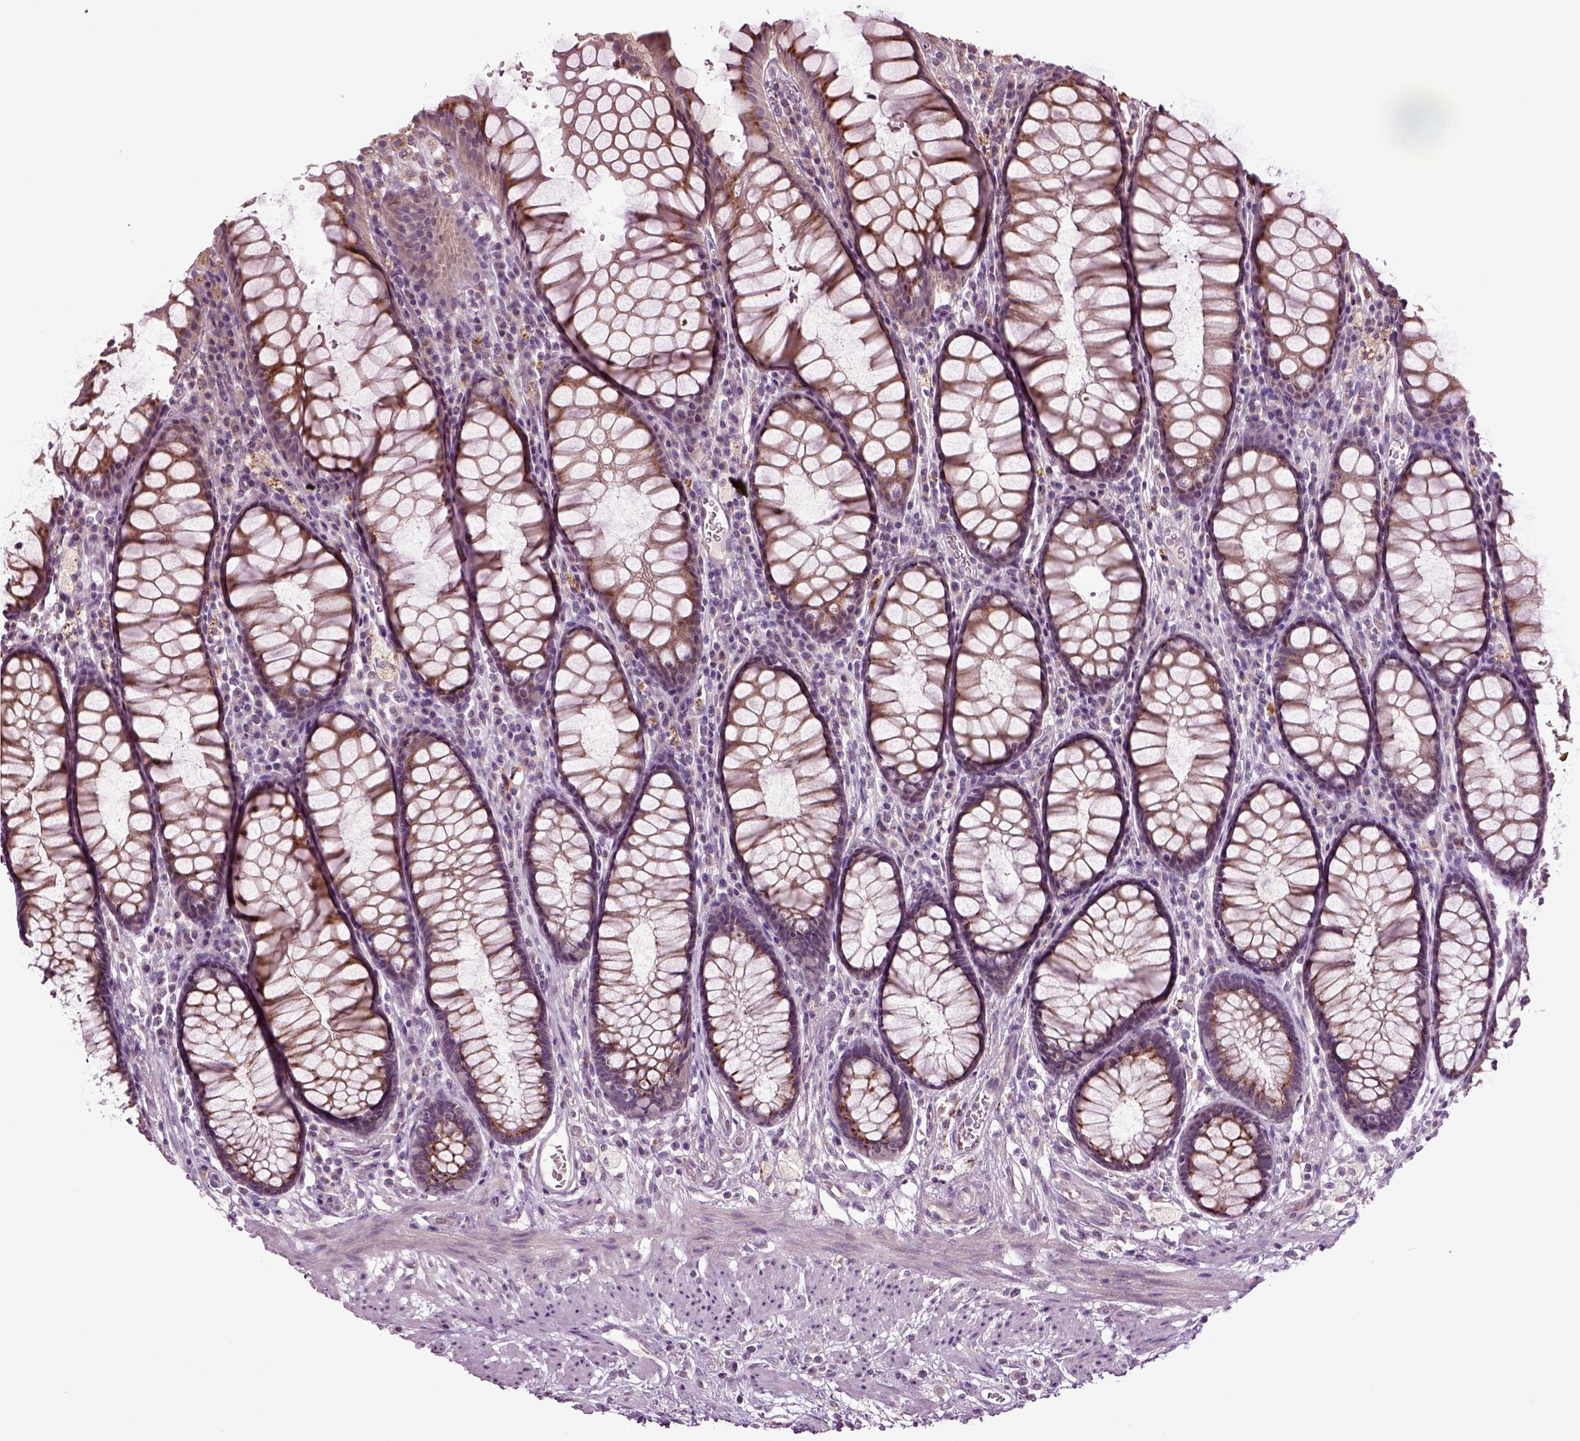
{"staining": {"intensity": "moderate", "quantity": ">75%", "location": "cytoplasmic/membranous"}, "tissue": "rectum", "cell_type": "Glandular cells", "image_type": "normal", "snomed": [{"axis": "morphology", "description": "Normal tissue, NOS"}, {"axis": "topography", "description": "Rectum"}], "caption": "Immunohistochemistry (IHC) histopathology image of unremarkable rectum stained for a protein (brown), which reveals medium levels of moderate cytoplasmic/membranous staining in about >75% of glandular cells.", "gene": "SLC17A6", "patient": {"sex": "female", "age": 68}}